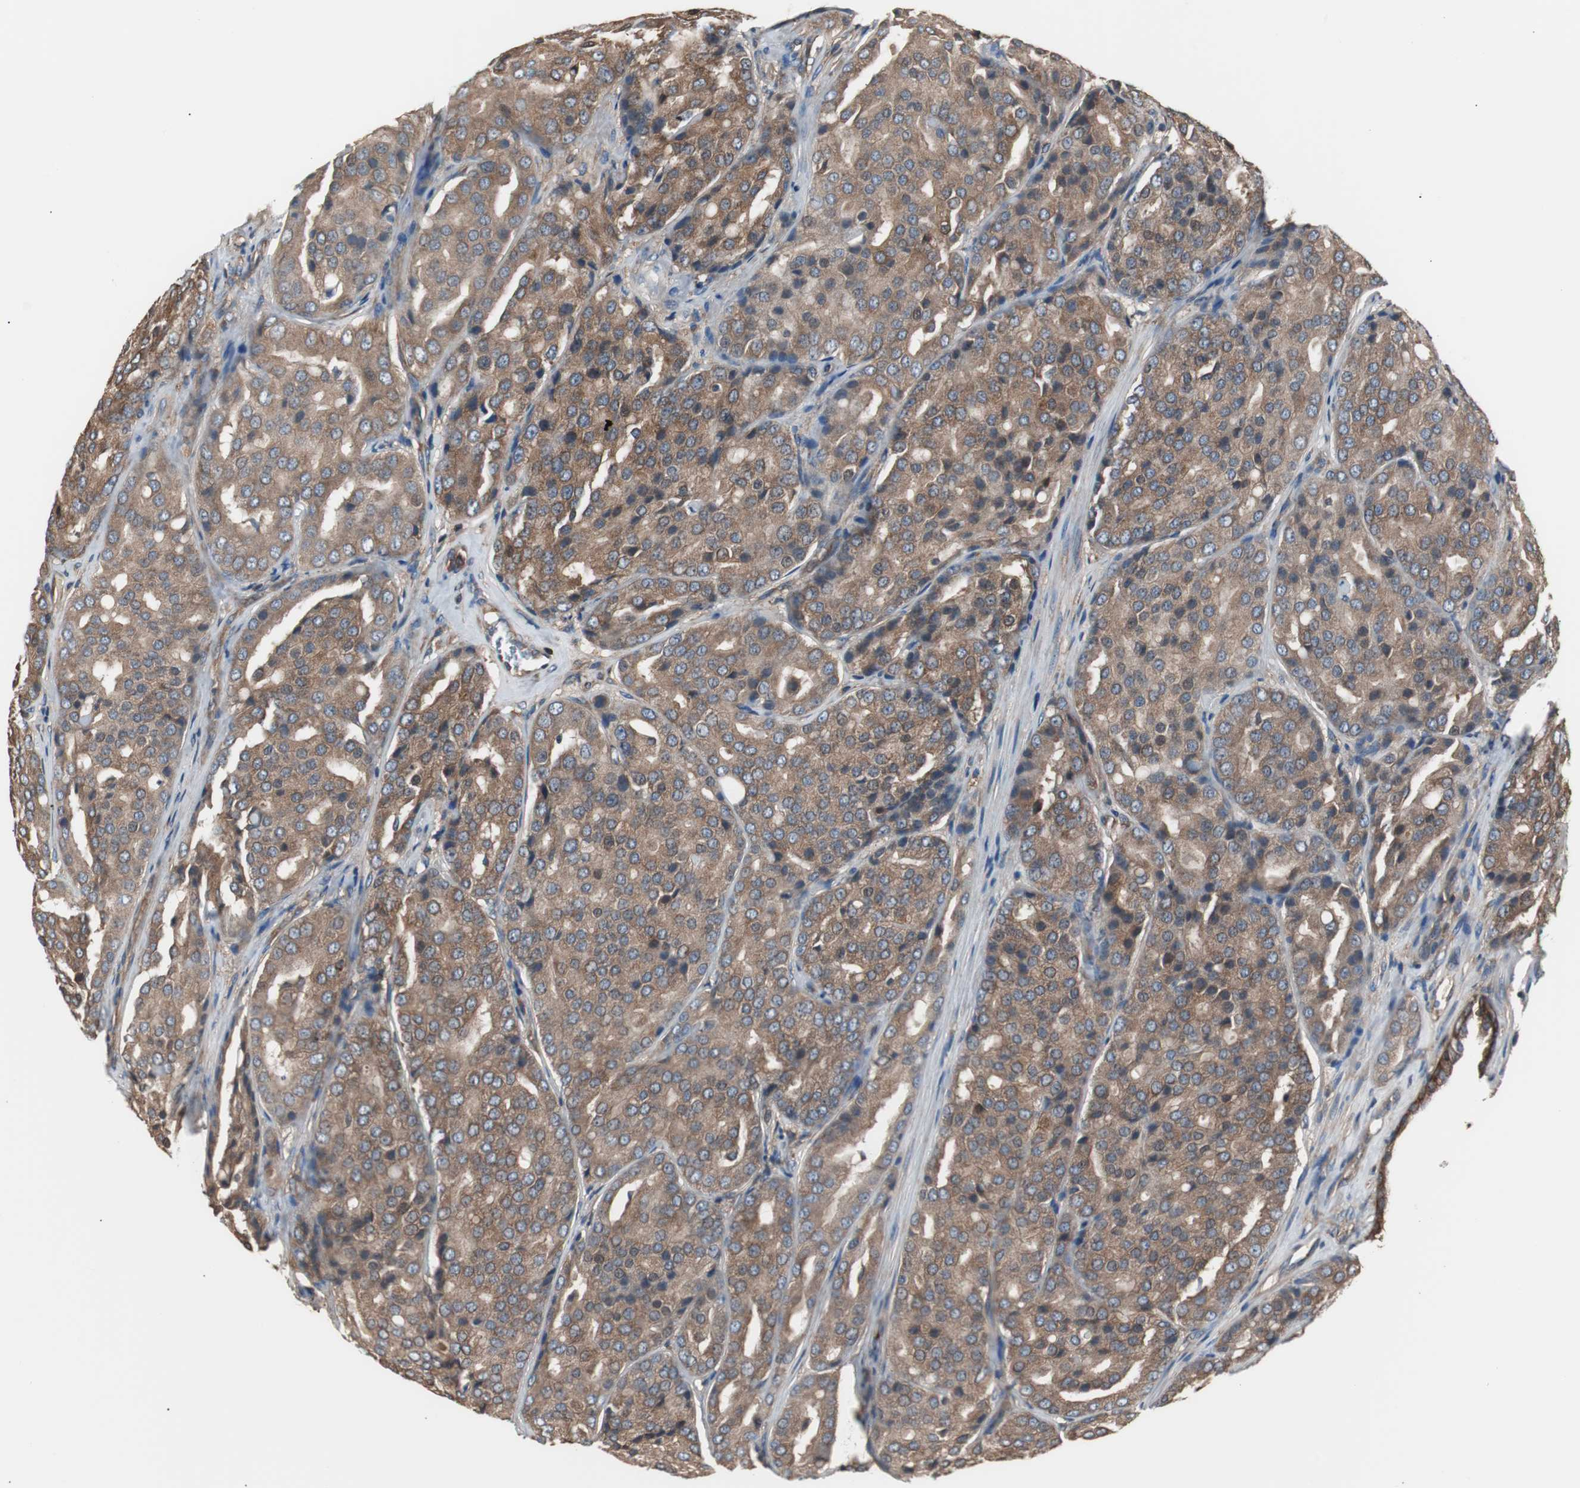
{"staining": {"intensity": "moderate", "quantity": ">75%", "location": "cytoplasmic/membranous"}, "tissue": "prostate cancer", "cell_type": "Tumor cells", "image_type": "cancer", "snomed": [{"axis": "morphology", "description": "Adenocarcinoma, High grade"}, {"axis": "topography", "description": "Prostate"}], "caption": "Immunohistochemistry staining of adenocarcinoma (high-grade) (prostate), which reveals medium levels of moderate cytoplasmic/membranous staining in approximately >75% of tumor cells indicating moderate cytoplasmic/membranous protein staining. The staining was performed using DAB (brown) for protein detection and nuclei were counterstained in hematoxylin (blue).", "gene": "CAPNS1", "patient": {"sex": "male", "age": 64}}